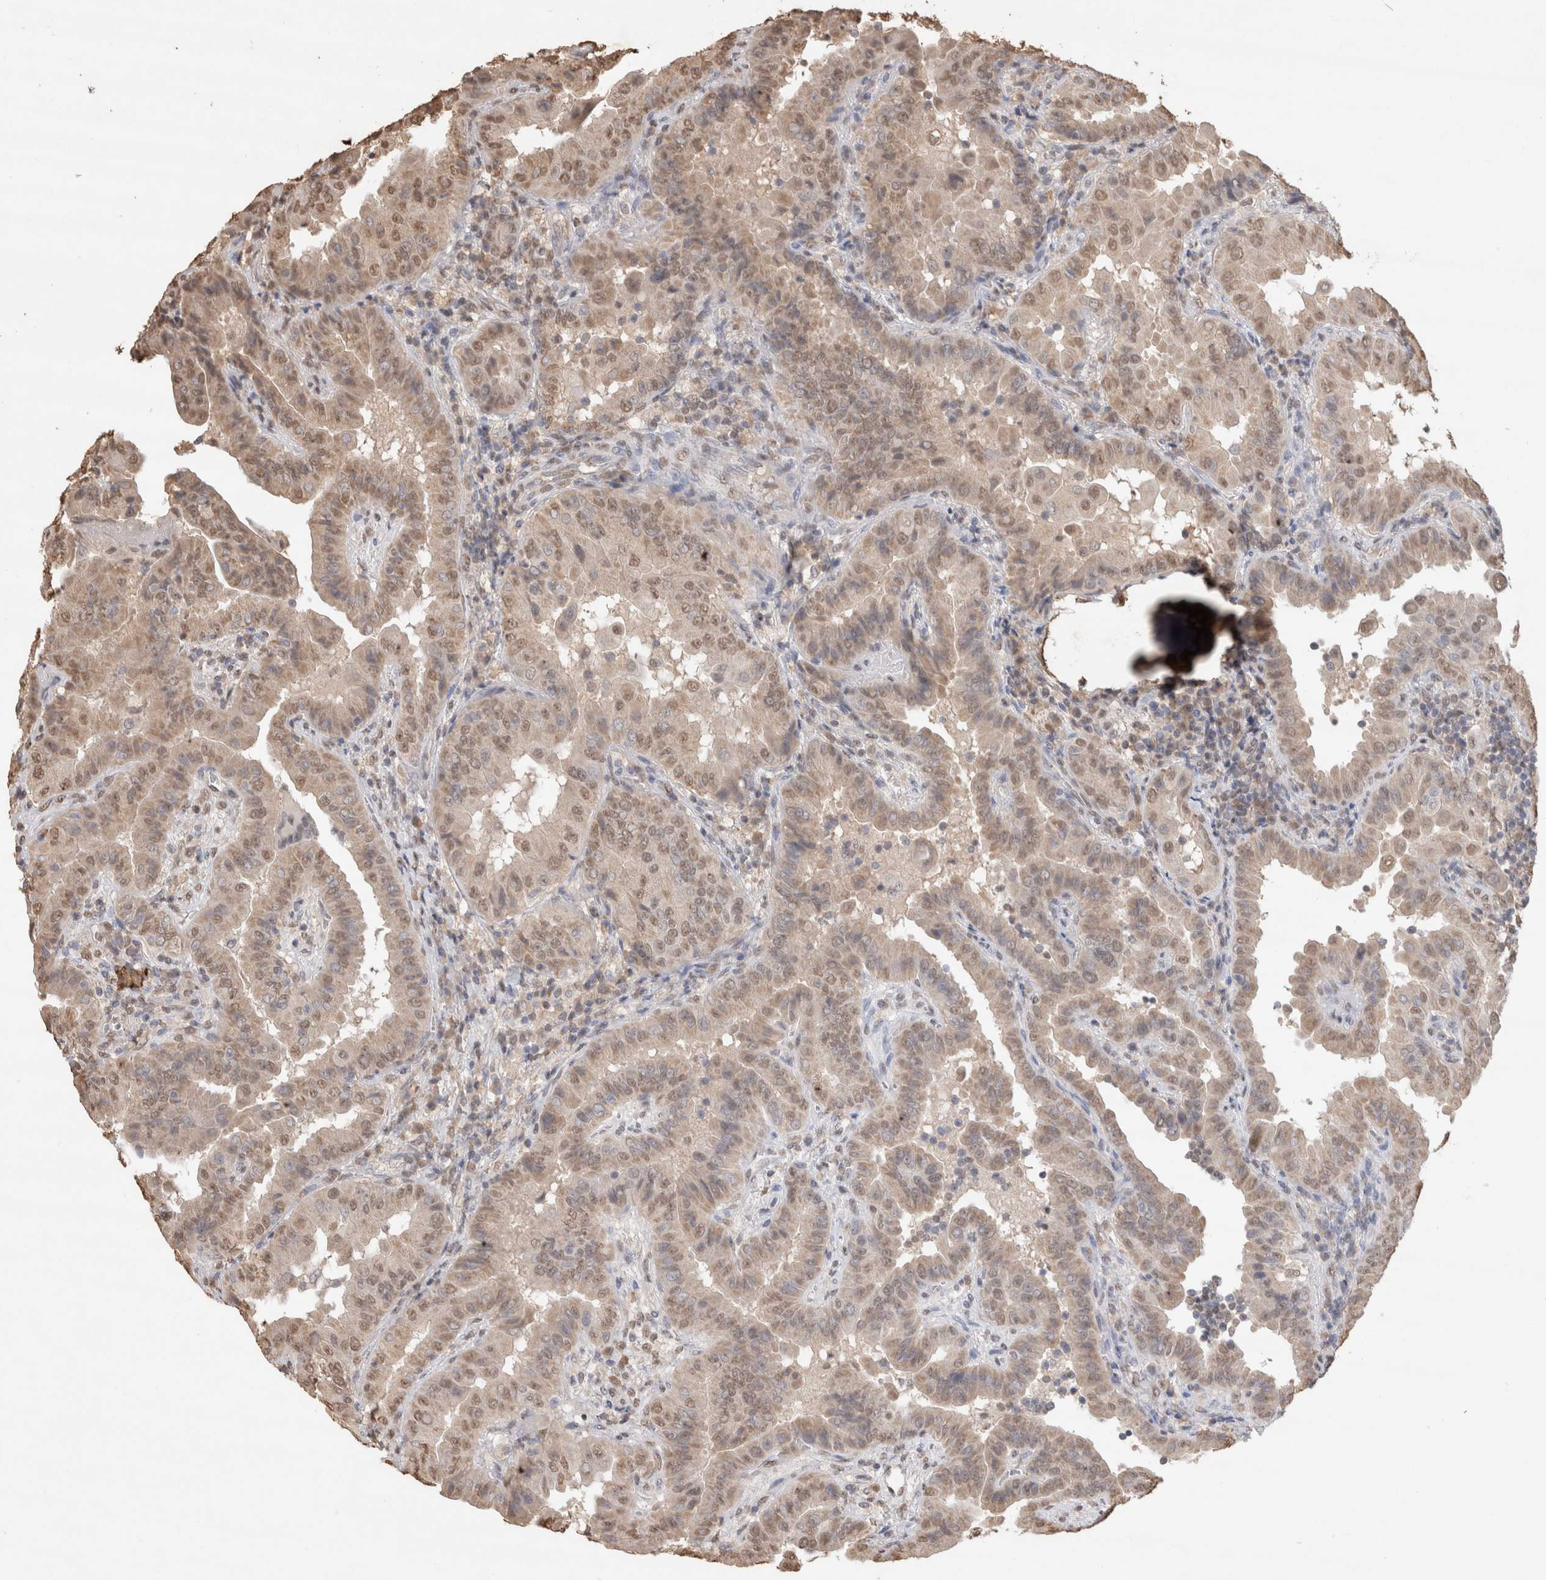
{"staining": {"intensity": "weak", "quantity": ">75%", "location": "nuclear"}, "tissue": "thyroid cancer", "cell_type": "Tumor cells", "image_type": "cancer", "snomed": [{"axis": "morphology", "description": "Papillary adenocarcinoma, NOS"}, {"axis": "topography", "description": "Thyroid gland"}], "caption": "Thyroid cancer (papillary adenocarcinoma) stained with a protein marker shows weak staining in tumor cells.", "gene": "MLX", "patient": {"sex": "male", "age": 33}}